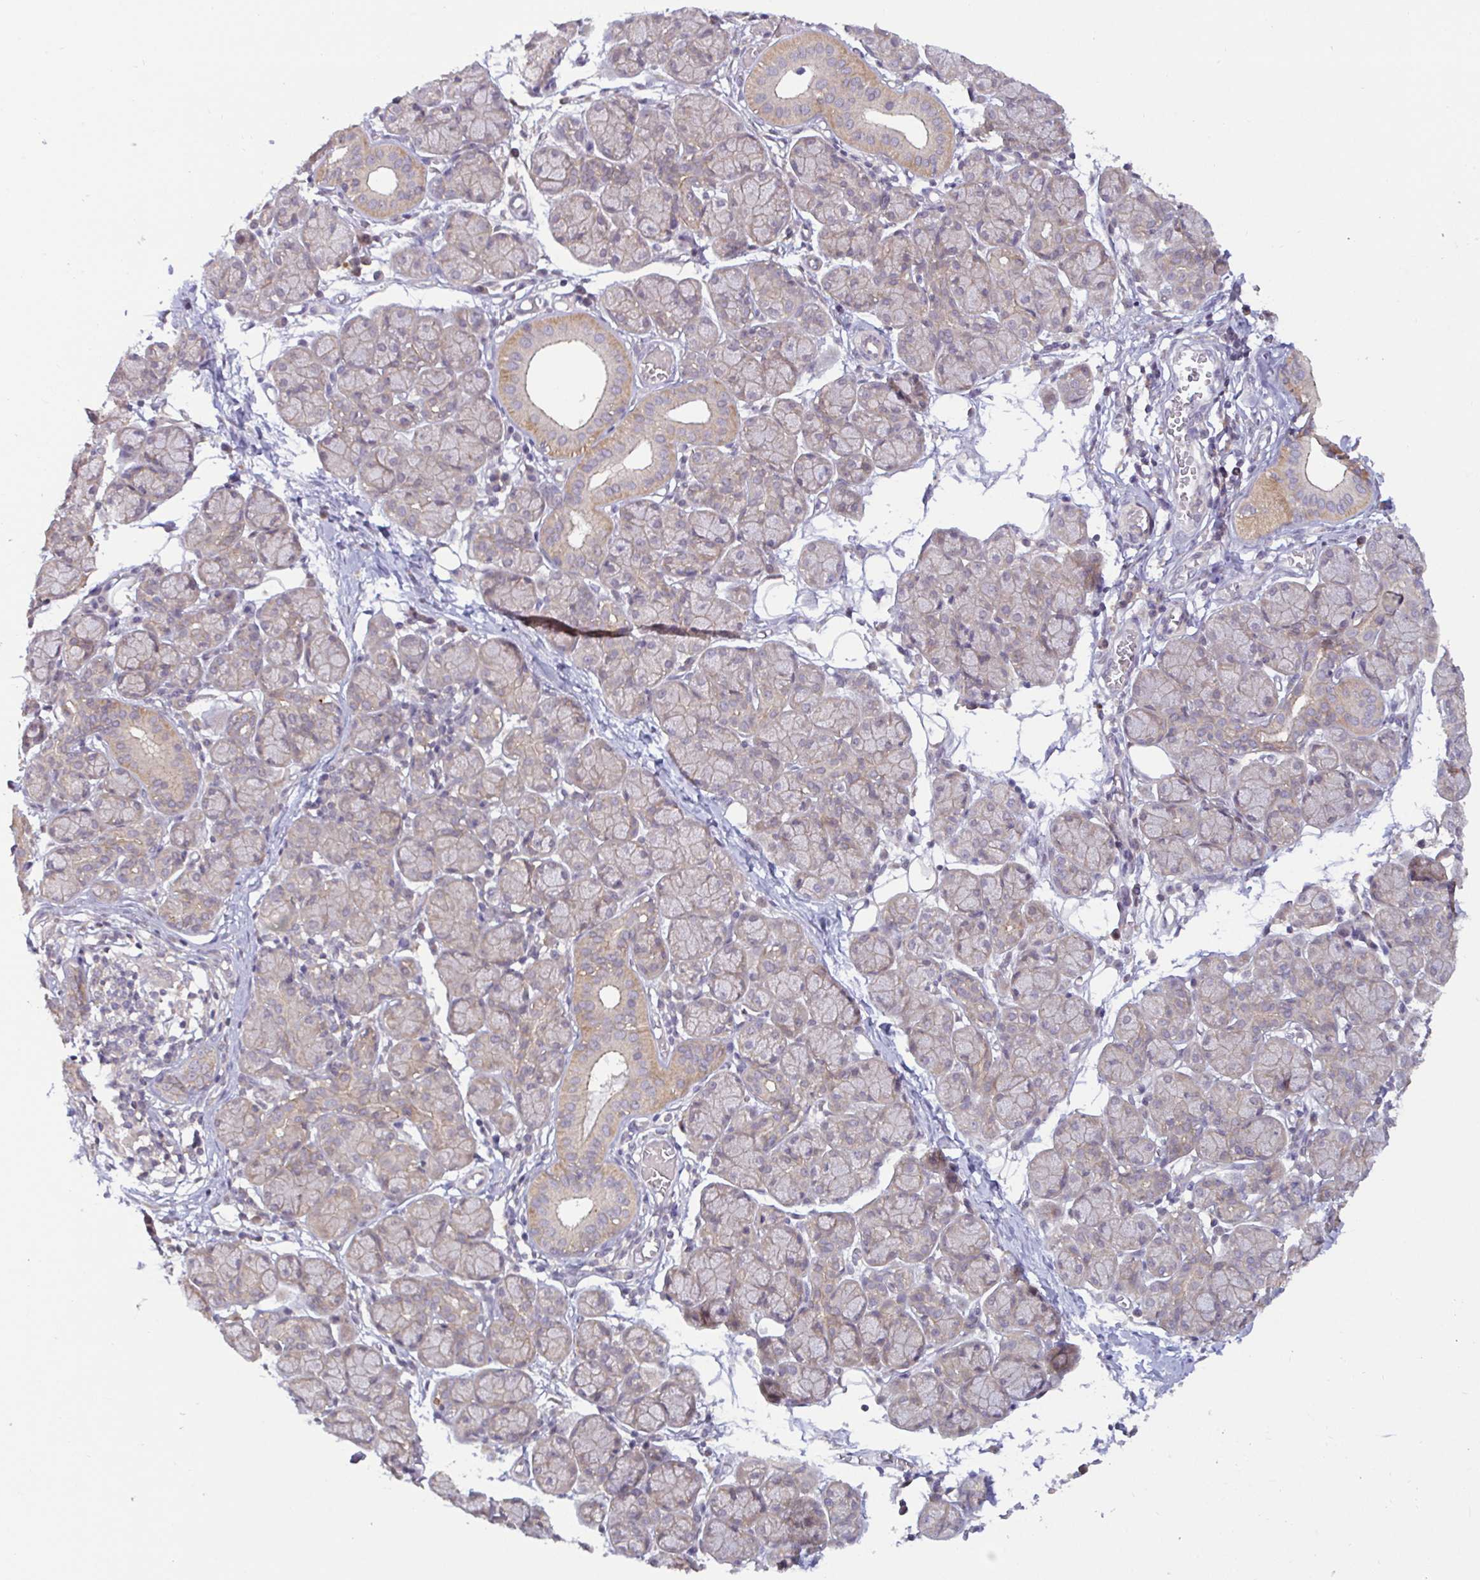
{"staining": {"intensity": "weak", "quantity": "25%-75%", "location": "cytoplasmic/membranous"}, "tissue": "salivary gland", "cell_type": "Glandular cells", "image_type": "normal", "snomed": [{"axis": "morphology", "description": "Normal tissue, NOS"}, {"axis": "morphology", "description": "Inflammation, NOS"}, {"axis": "topography", "description": "Lymph node"}, {"axis": "topography", "description": "Salivary gland"}], "caption": "A histopathology image of human salivary gland stained for a protein exhibits weak cytoplasmic/membranous brown staining in glandular cells.", "gene": "GSTM1", "patient": {"sex": "male", "age": 3}}